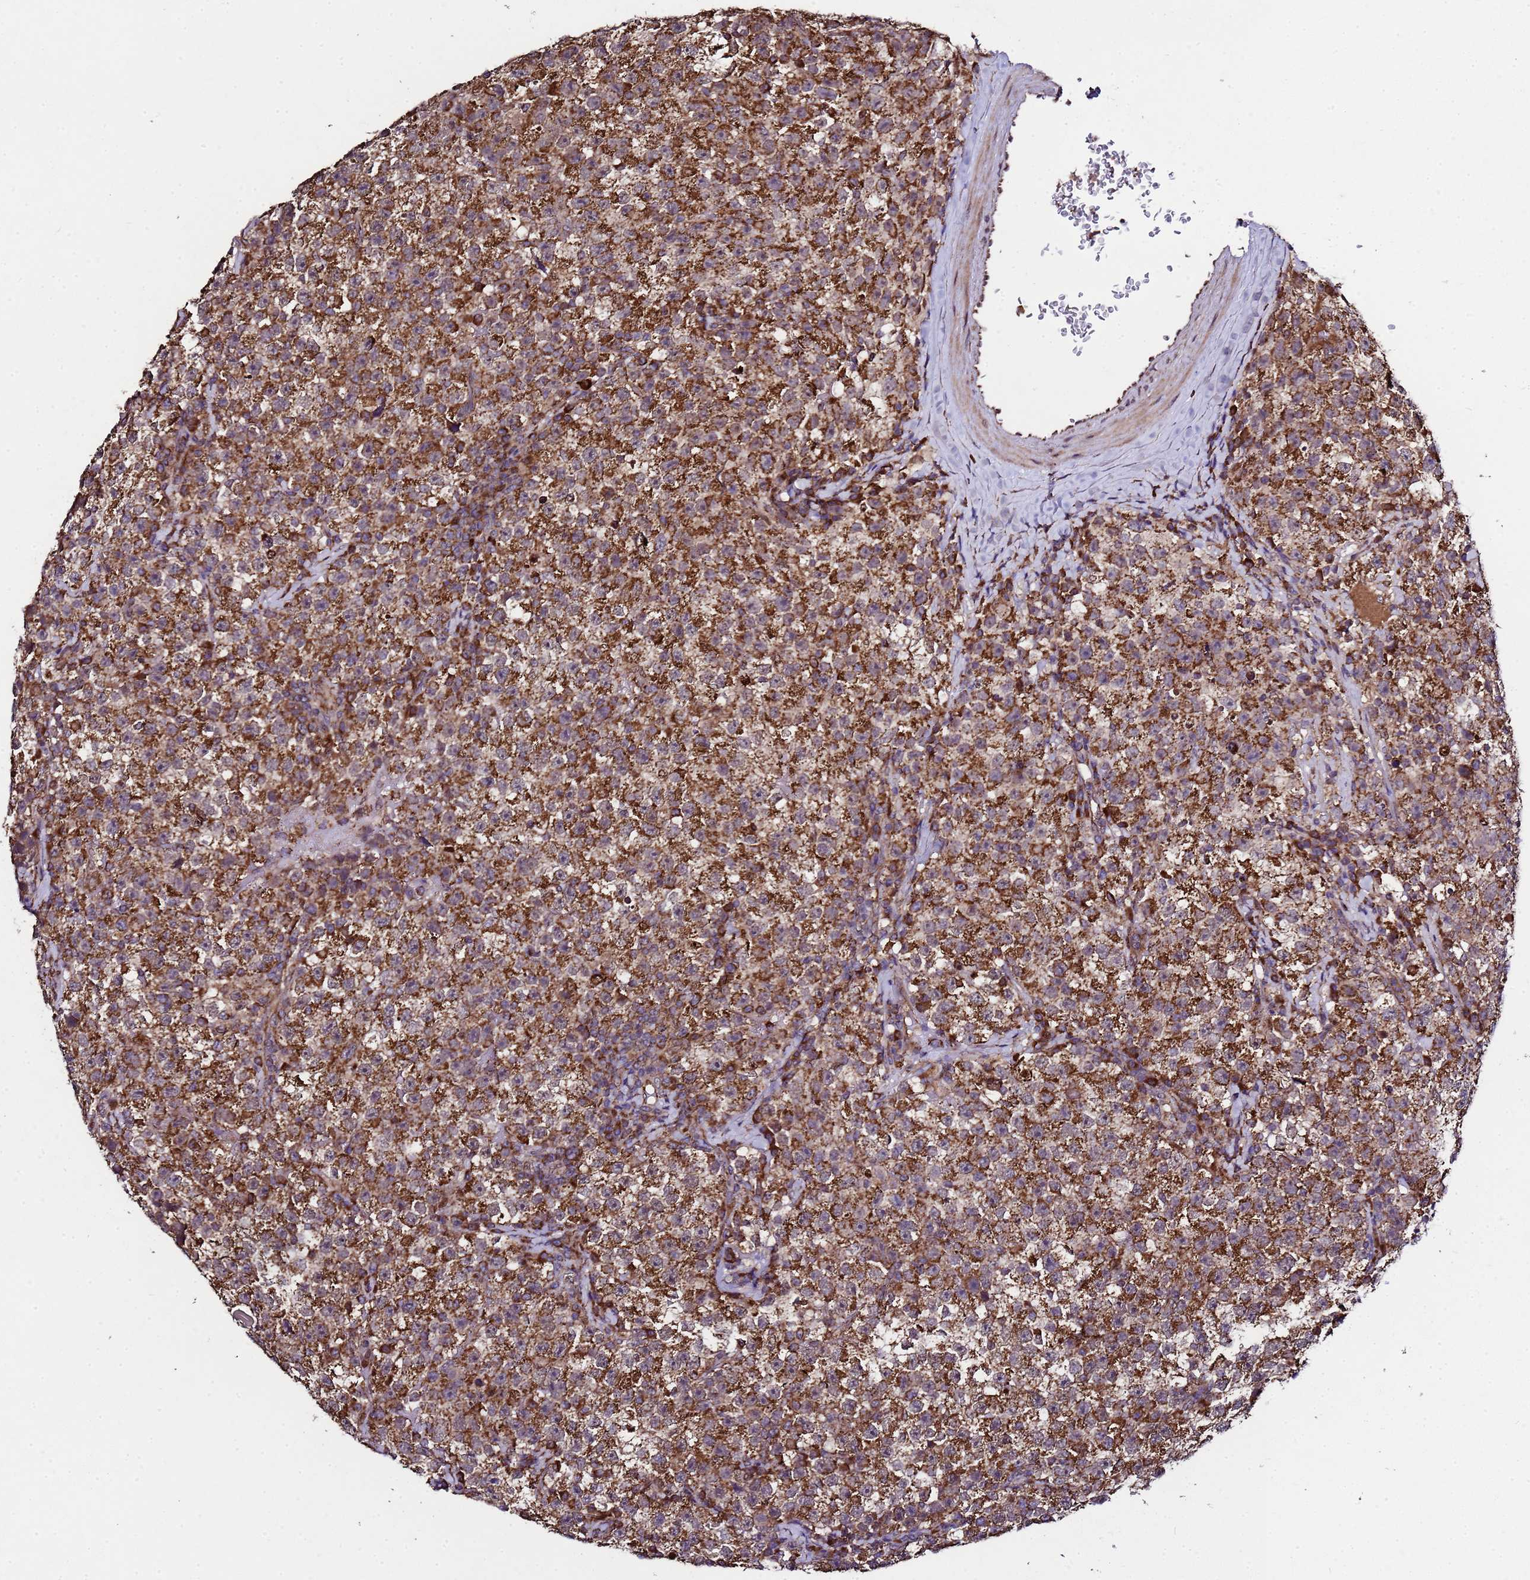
{"staining": {"intensity": "strong", "quantity": ">75%", "location": "cytoplasmic/membranous"}, "tissue": "testis cancer", "cell_type": "Tumor cells", "image_type": "cancer", "snomed": [{"axis": "morphology", "description": "Seminoma, NOS"}, {"axis": "topography", "description": "Testis"}], "caption": "A high-resolution histopathology image shows immunohistochemistry (IHC) staining of testis seminoma, which exhibits strong cytoplasmic/membranous expression in about >75% of tumor cells.", "gene": "HSPBAP1", "patient": {"sex": "male", "age": 22}}